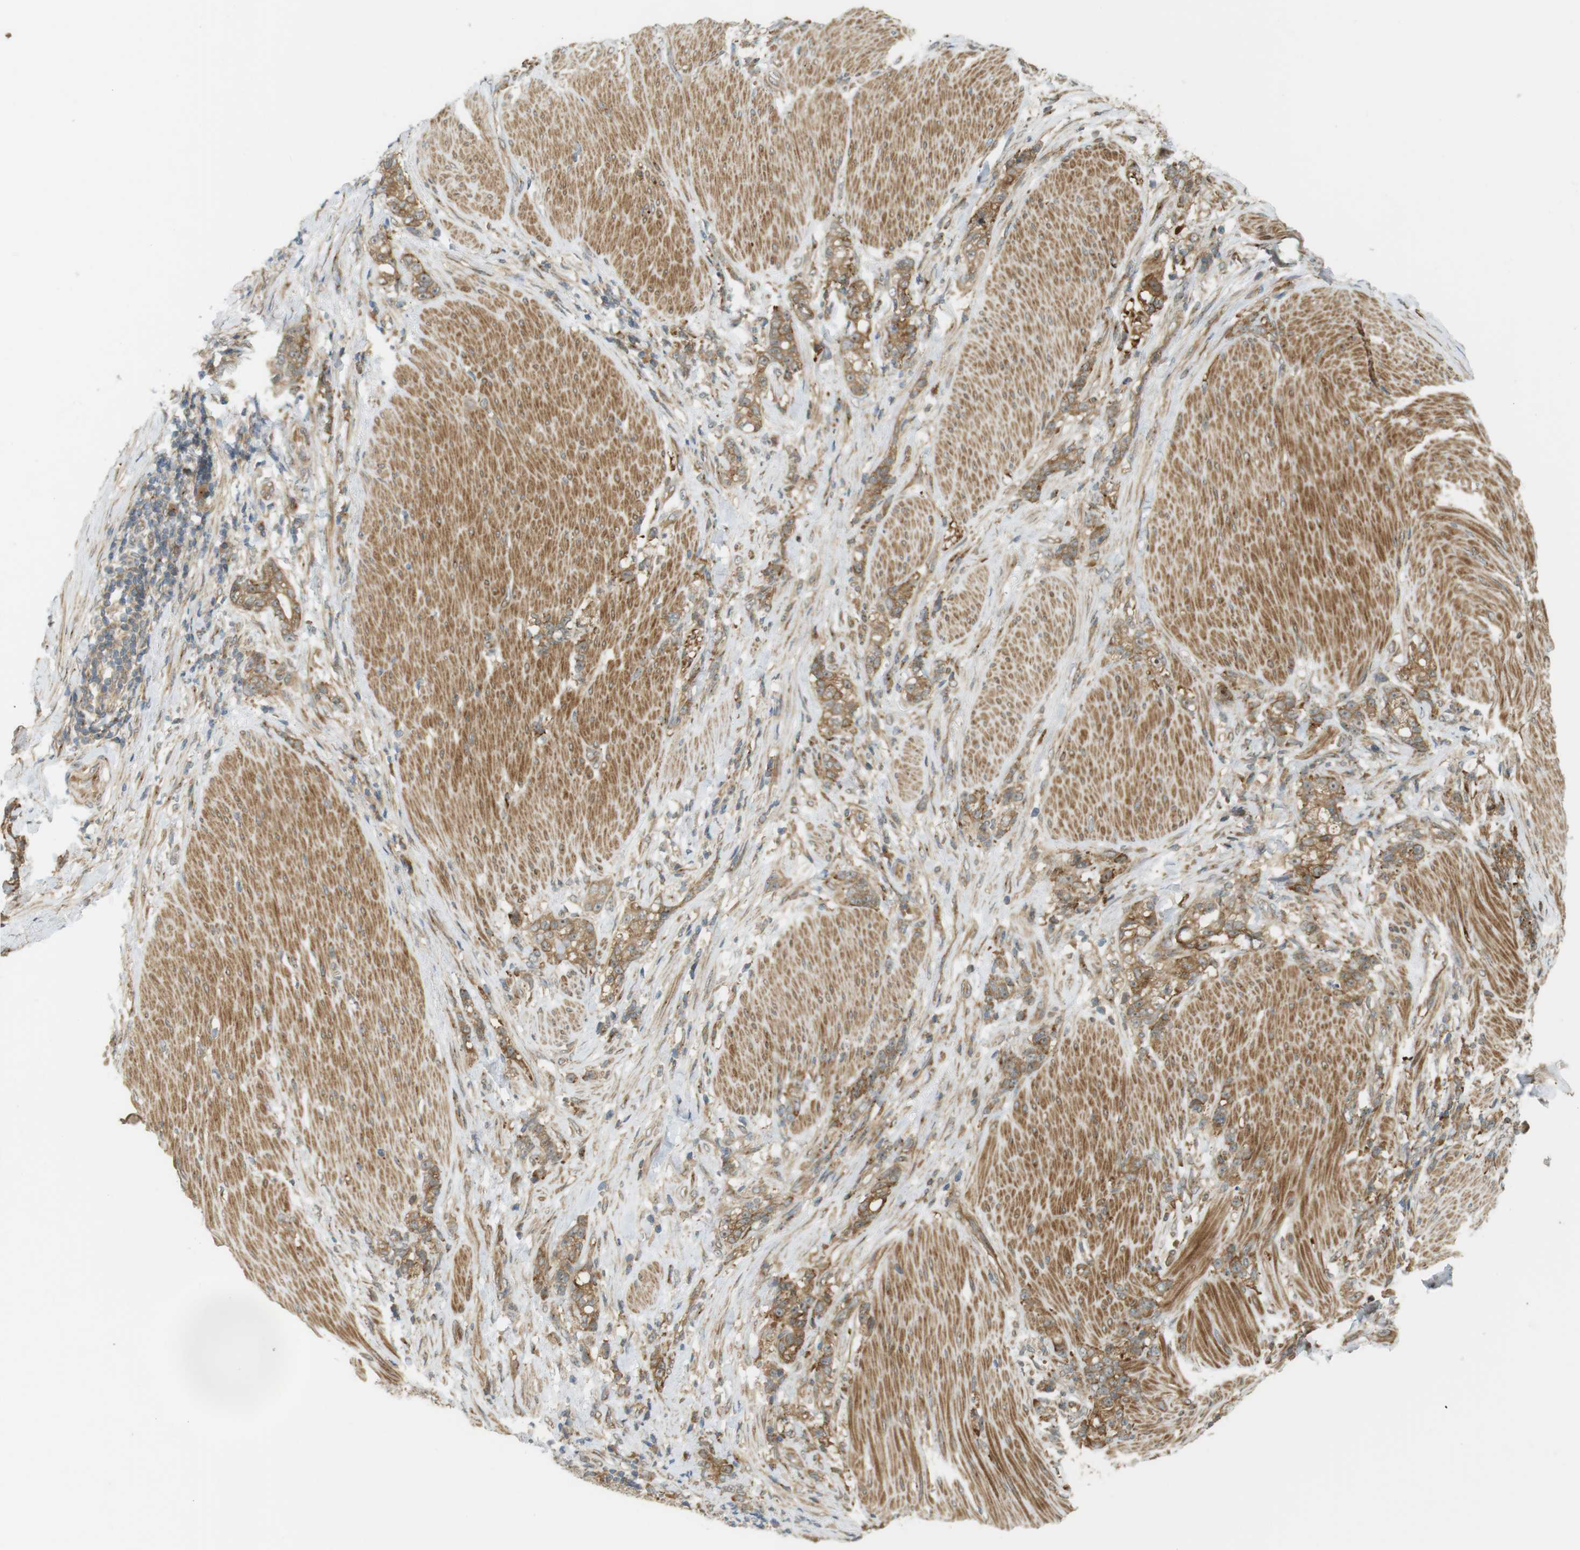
{"staining": {"intensity": "moderate", "quantity": ">75%", "location": "cytoplasmic/membranous,nuclear"}, "tissue": "stomach cancer", "cell_type": "Tumor cells", "image_type": "cancer", "snomed": [{"axis": "morphology", "description": "Adenocarcinoma, NOS"}, {"axis": "topography", "description": "Stomach, lower"}], "caption": "Tumor cells show medium levels of moderate cytoplasmic/membranous and nuclear staining in about >75% of cells in adenocarcinoma (stomach).", "gene": "PA2G4", "patient": {"sex": "male", "age": 88}}